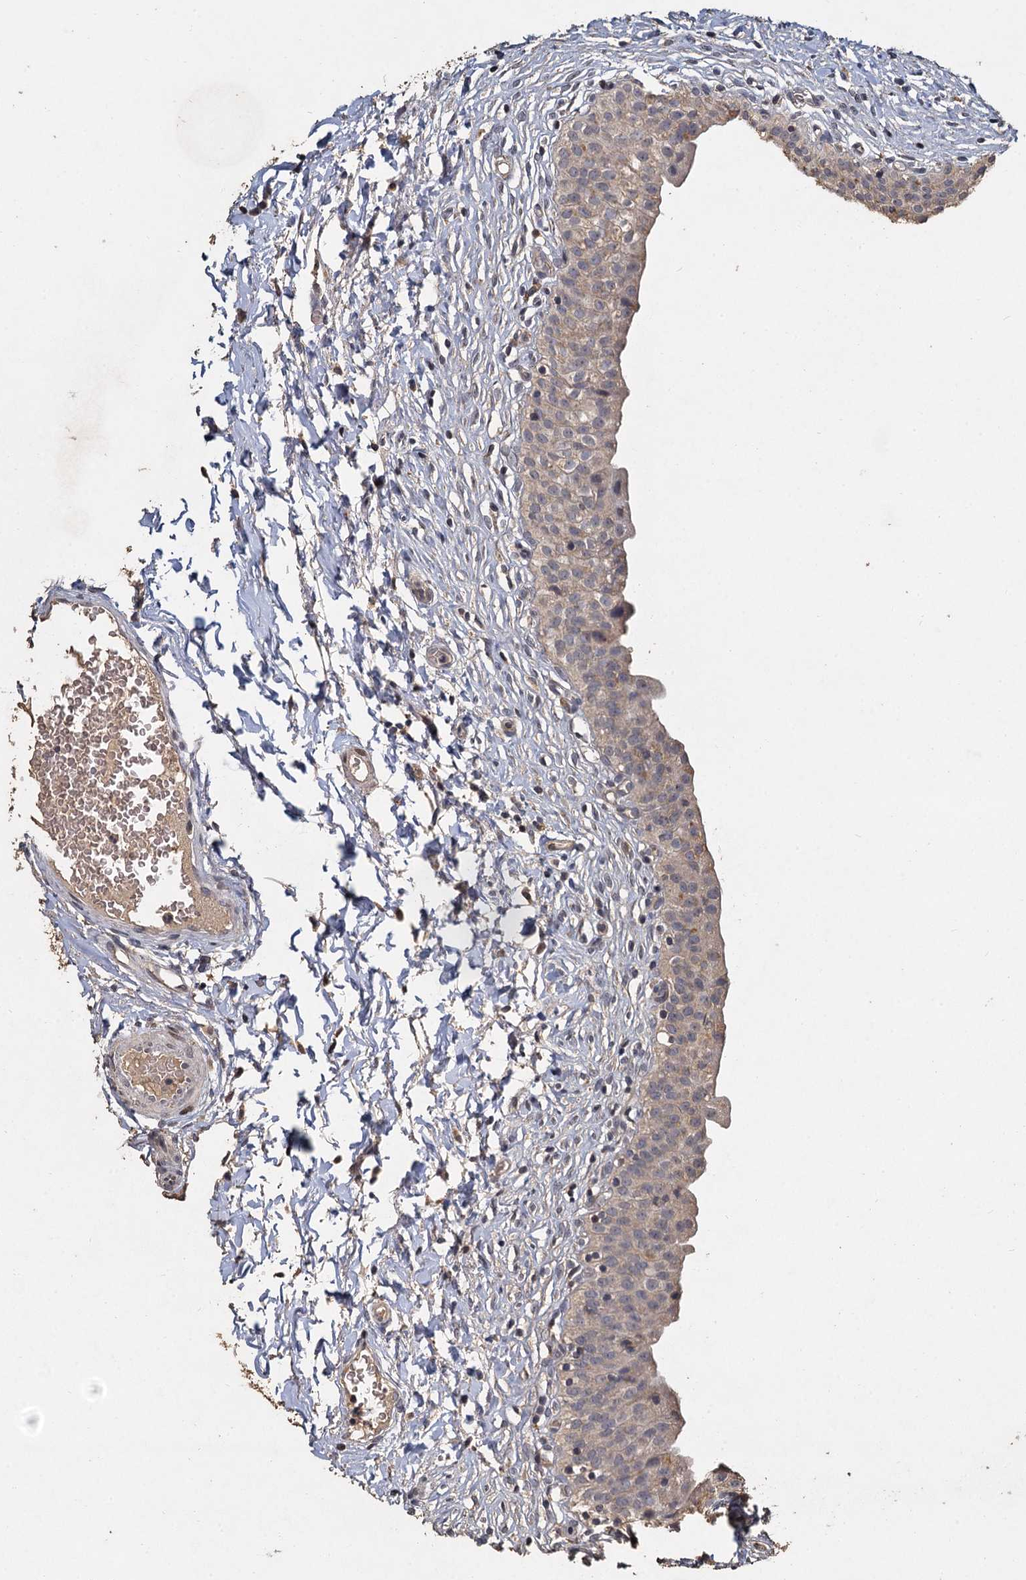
{"staining": {"intensity": "weak", "quantity": "<25%", "location": "cytoplasmic/membranous"}, "tissue": "urinary bladder", "cell_type": "Urothelial cells", "image_type": "normal", "snomed": [{"axis": "morphology", "description": "Normal tissue, NOS"}, {"axis": "topography", "description": "Urinary bladder"}], "caption": "Immunohistochemistry (IHC) of unremarkable urinary bladder reveals no staining in urothelial cells.", "gene": "CCDC61", "patient": {"sex": "male", "age": 55}}